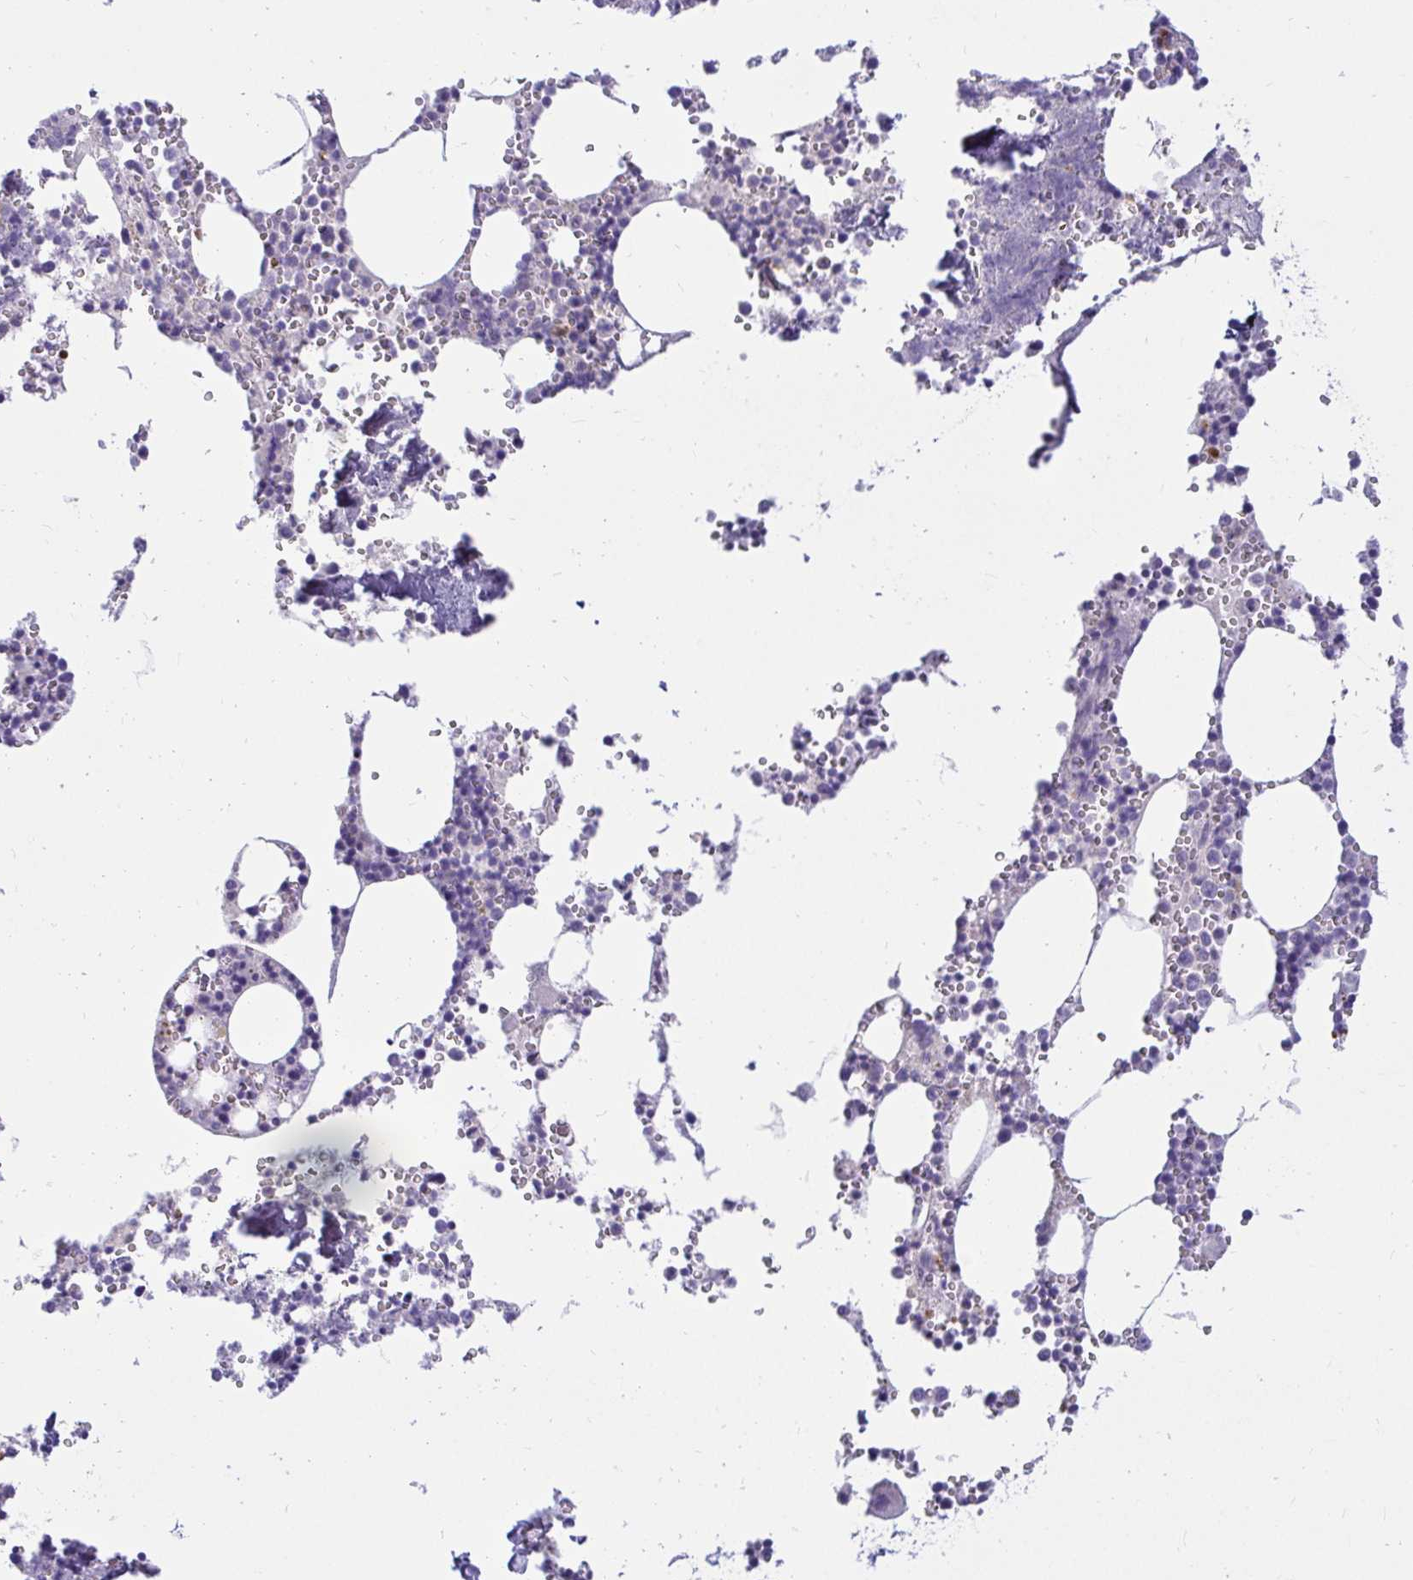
{"staining": {"intensity": "moderate", "quantity": "<25%", "location": "cytoplasmic/membranous"}, "tissue": "bone marrow", "cell_type": "Hematopoietic cells", "image_type": "normal", "snomed": [{"axis": "morphology", "description": "Normal tissue, NOS"}, {"axis": "topography", "description": "Bone marrow"}], "caption": "Protein expression by immunohistochemistry demonstrates moderate cytoplasmic/membranous expression in approximately <25% of hematopoietic cells in benign bone marrow.", "gene": "PKN3", "patient": {"sex": "male", "age": 54}}